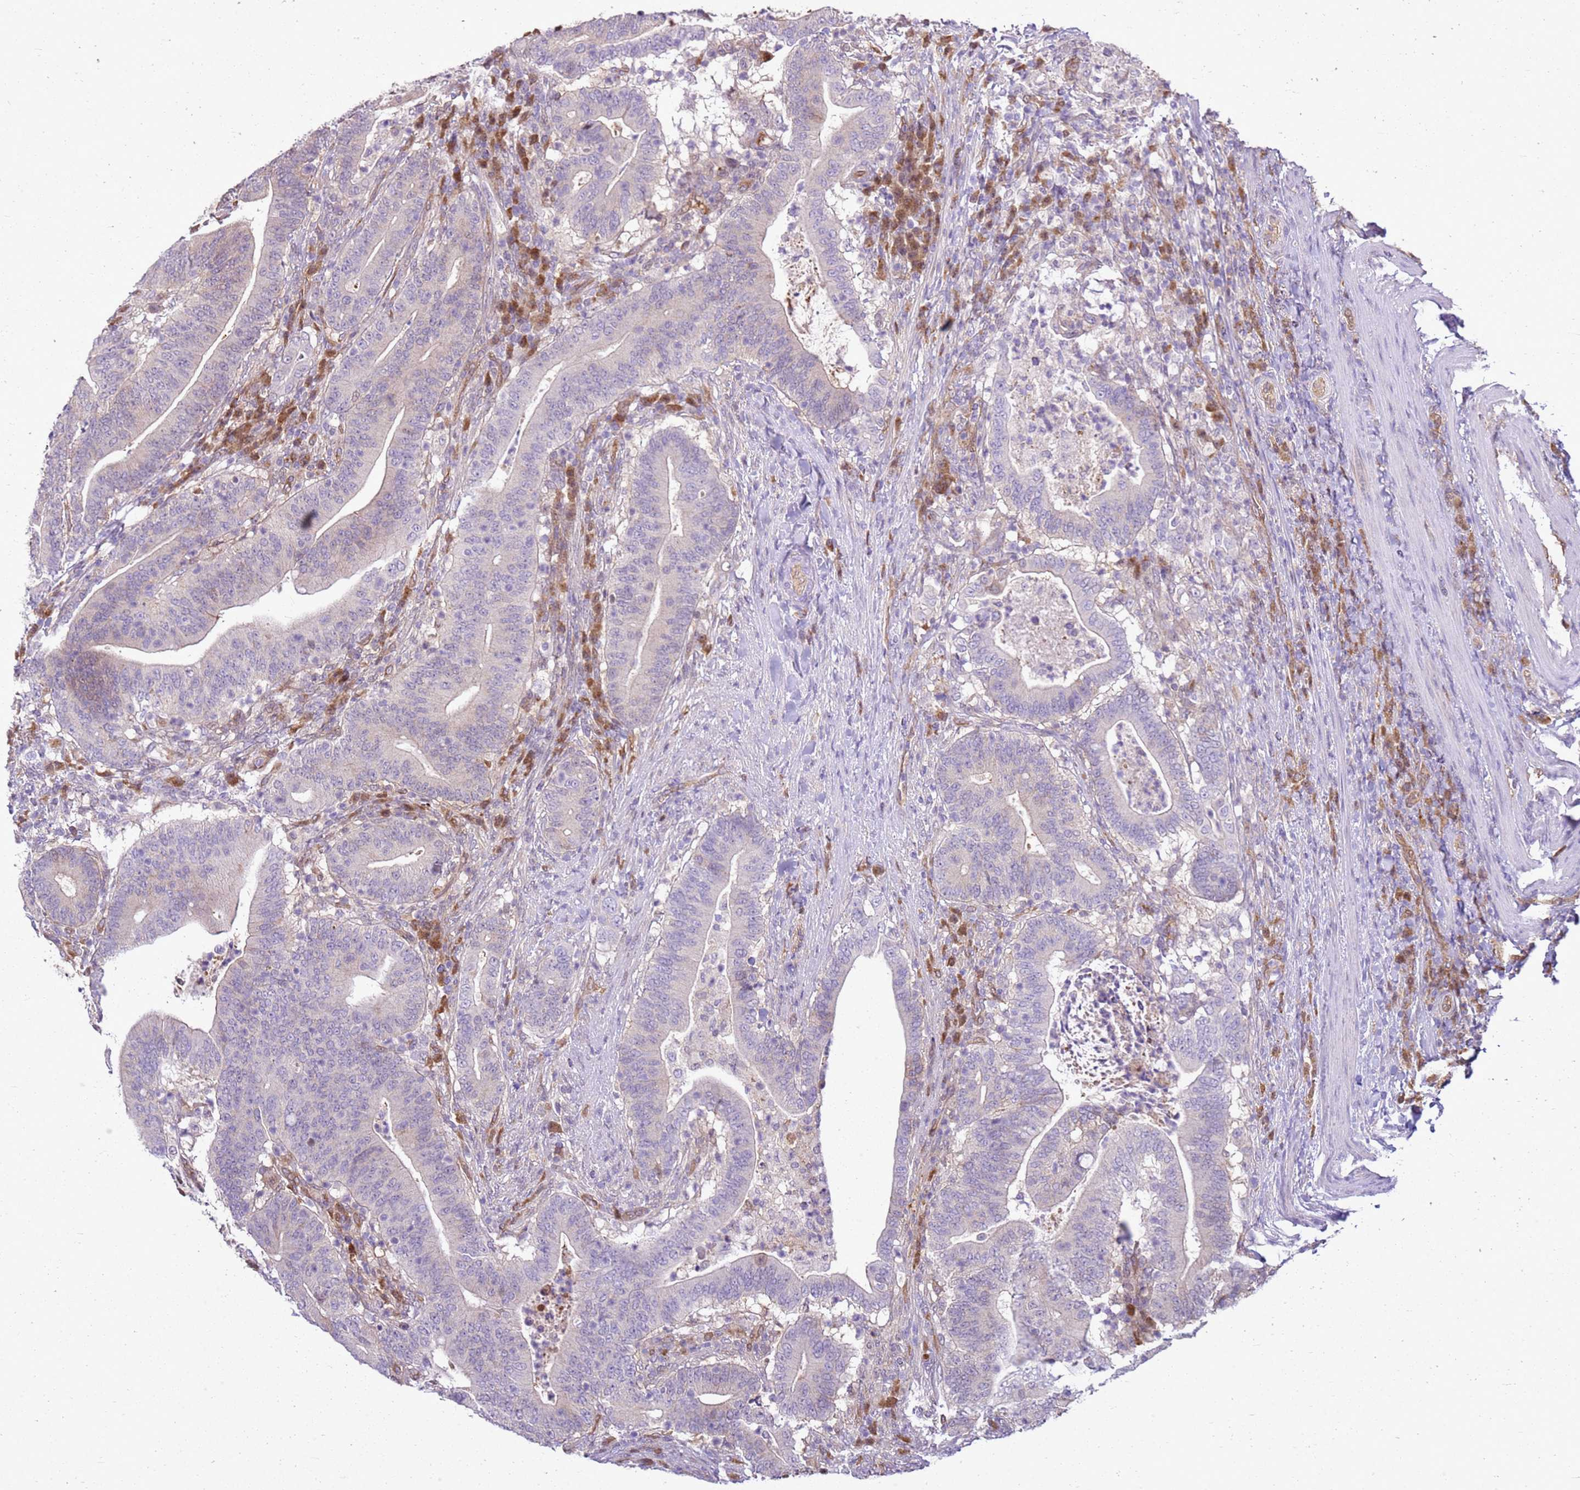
{"staining": {"intensity": "weak", "quantity": "<25%", "location": "cytoplasmic/membranous"}, "tissue": "colorectal cancer", "cell_type": "Tumor cells", "image_type": "cancer", "snomed": [{"axis": "morphology", "description": "Adenocarcinoma, NOS"}, {"axis": "topography", "description": "Colon"}], "caption": "Tumor cells are negative for protein expression in human colorectal cancer.", "gene": "YWHAE", "patient": {"sex": "female", "age": 66}}